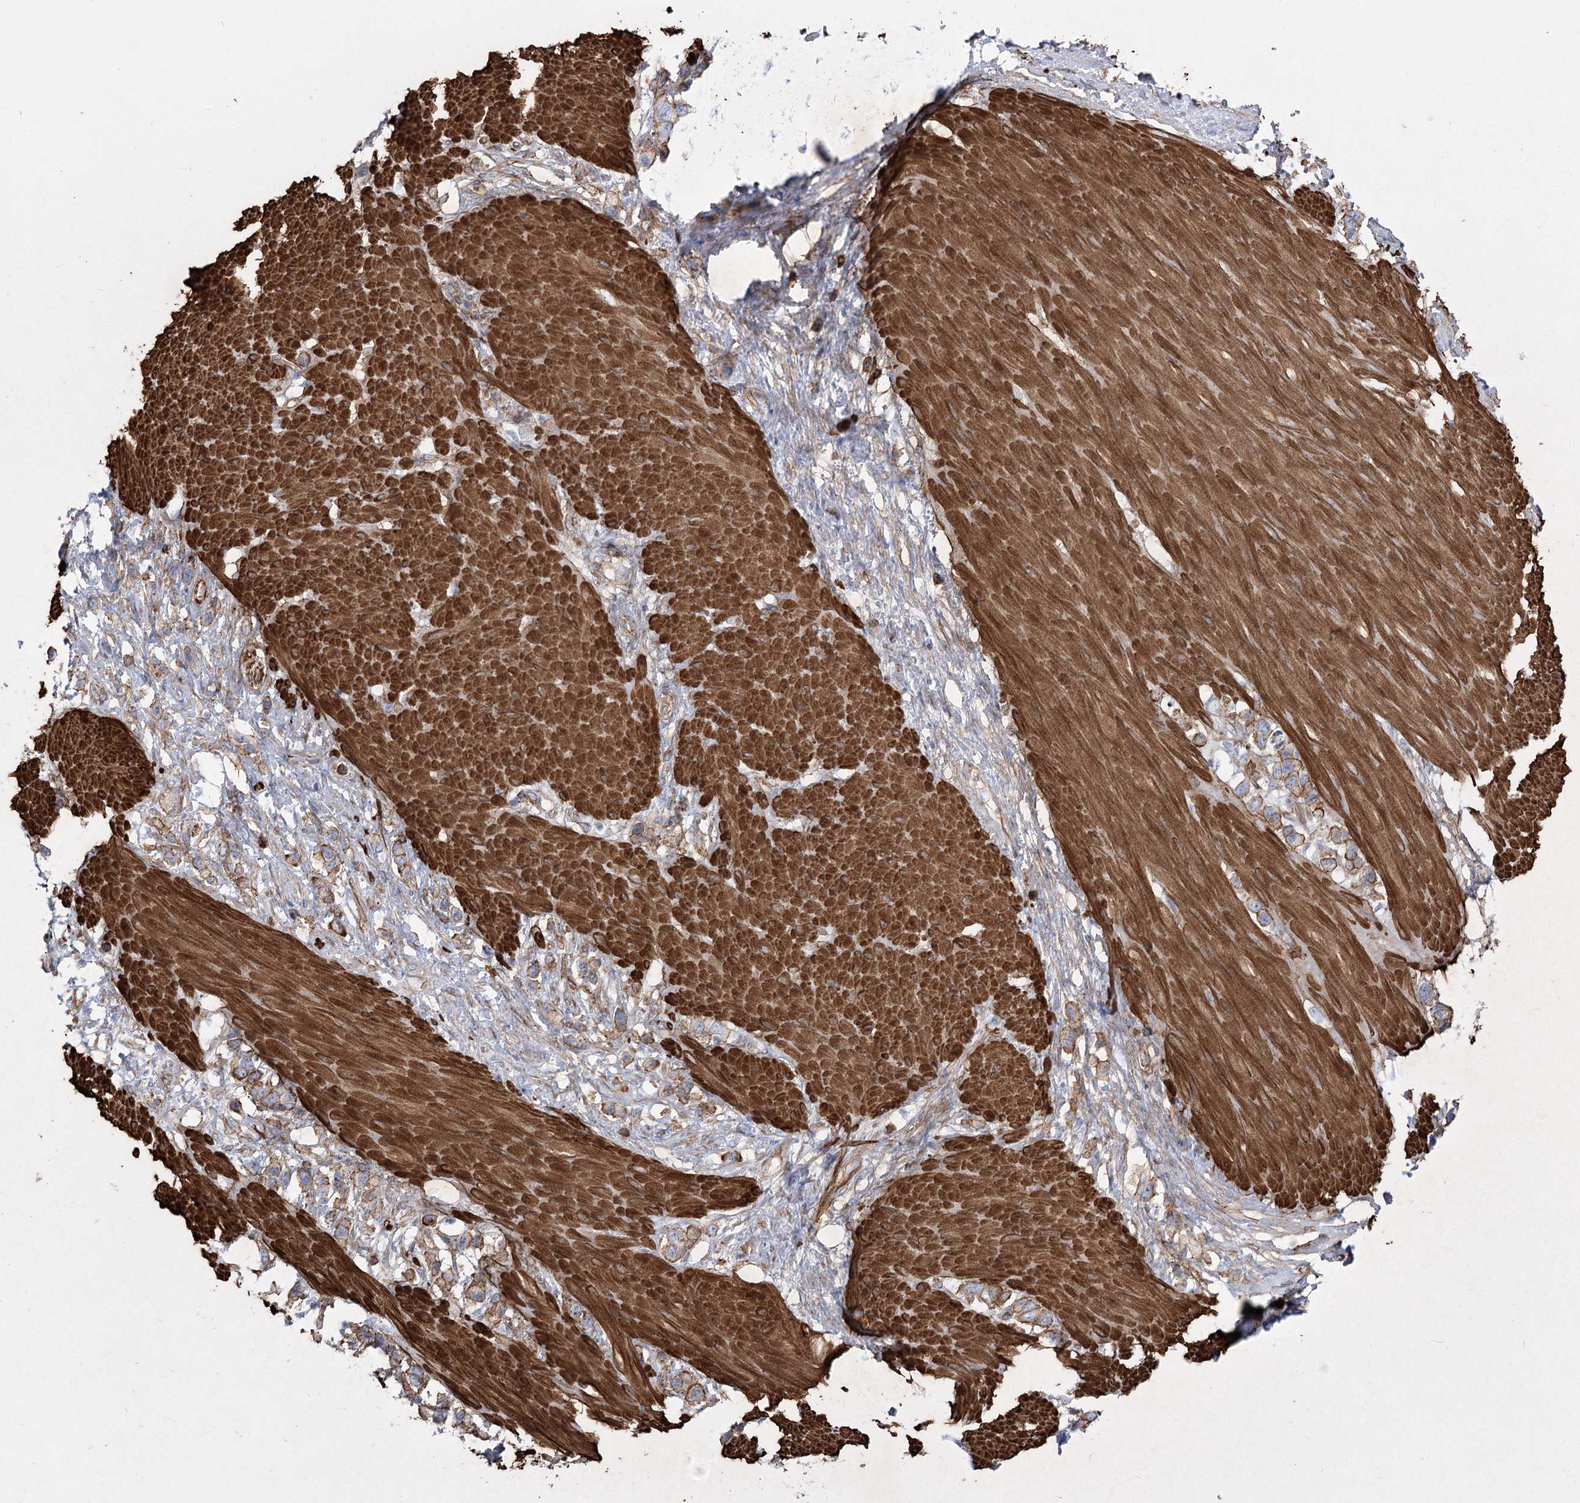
{"staining": {"intensity": "moderate", "quantity": "25%-75%", "location": "cytoplasmic/membranous"}, "tissue": "stomach cancer", "cell_type": "Tumor cells", "image_type": "cancer", "snomed": [{"axis": "morphology", "description": "Adenocarcinoma, NOS"}, {"axis": "topography", "description": "Stomach"}], "caption": "This photomicrograph displays immunohistochemistry (IHC) staining of human stomach adenocarcinoma, with medium moderate cytoplasmic/membranous expression in about 25%-75% of tumor cells.", "gene": "PLEKHA5", "patient": {"sex": "female", "age": 65}}